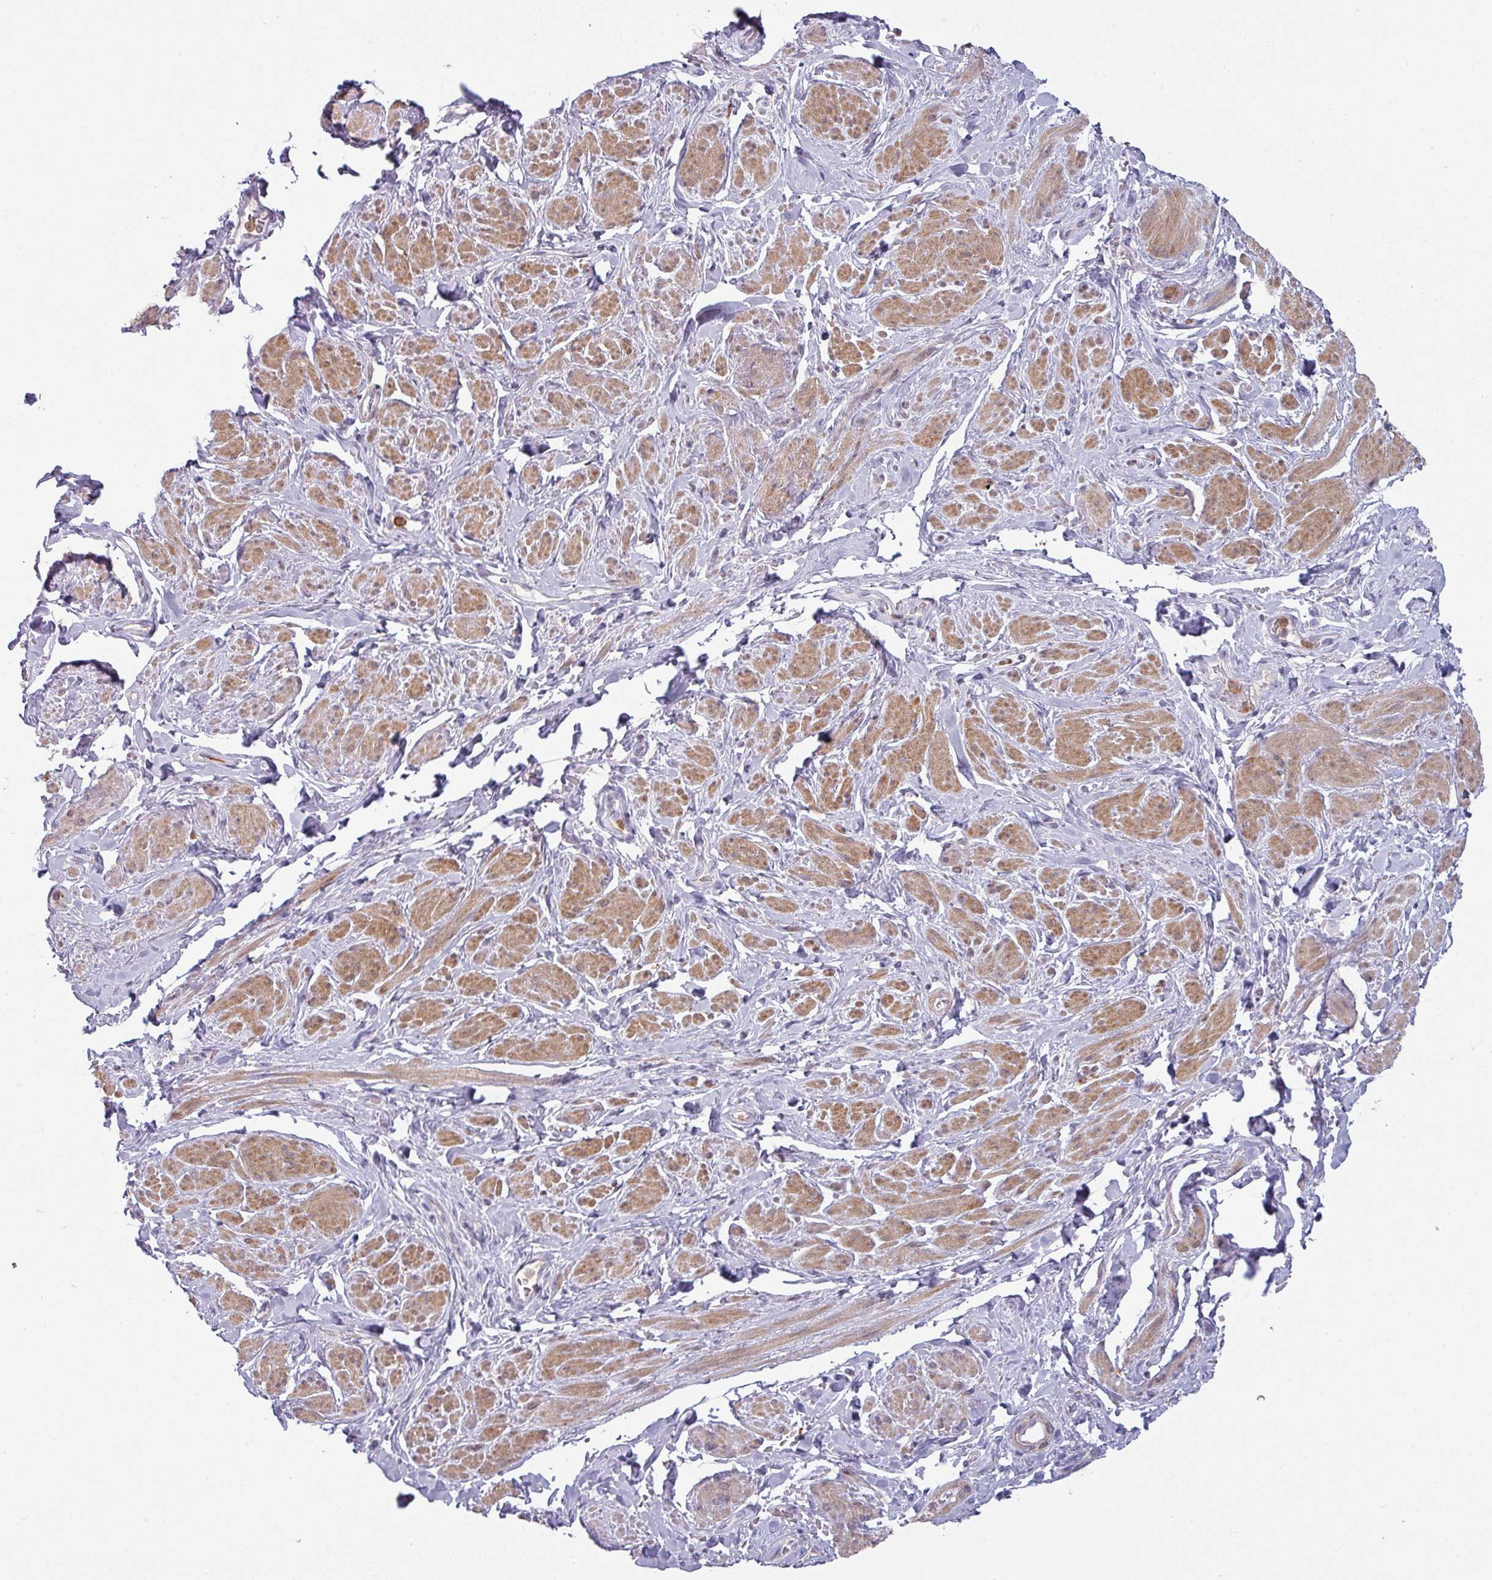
{"staining": {"intensity": "moderate", "quantity": "25%-75%", "location": "cytoplasmic/membranous"}, "tissue": "smooth muscle", "cell_type": "Smooth muscle cells", "image_type": "normal", "snomed": [{"axis": "morphology", "description": "Normal tissue, NOS"}, {"axis": "topography", "description": "Smooth muscle"}, {"axis": "topography", "description": "Peripheral nerve tissue"}], "caption": "Moderate cytoplasmic/membranous protein expression is present in approximately 25%-75% of smooth muscle cells in smooth muscle.", "gene": "MAGEC3", "patient": {"sex": "male", "age": 69}}